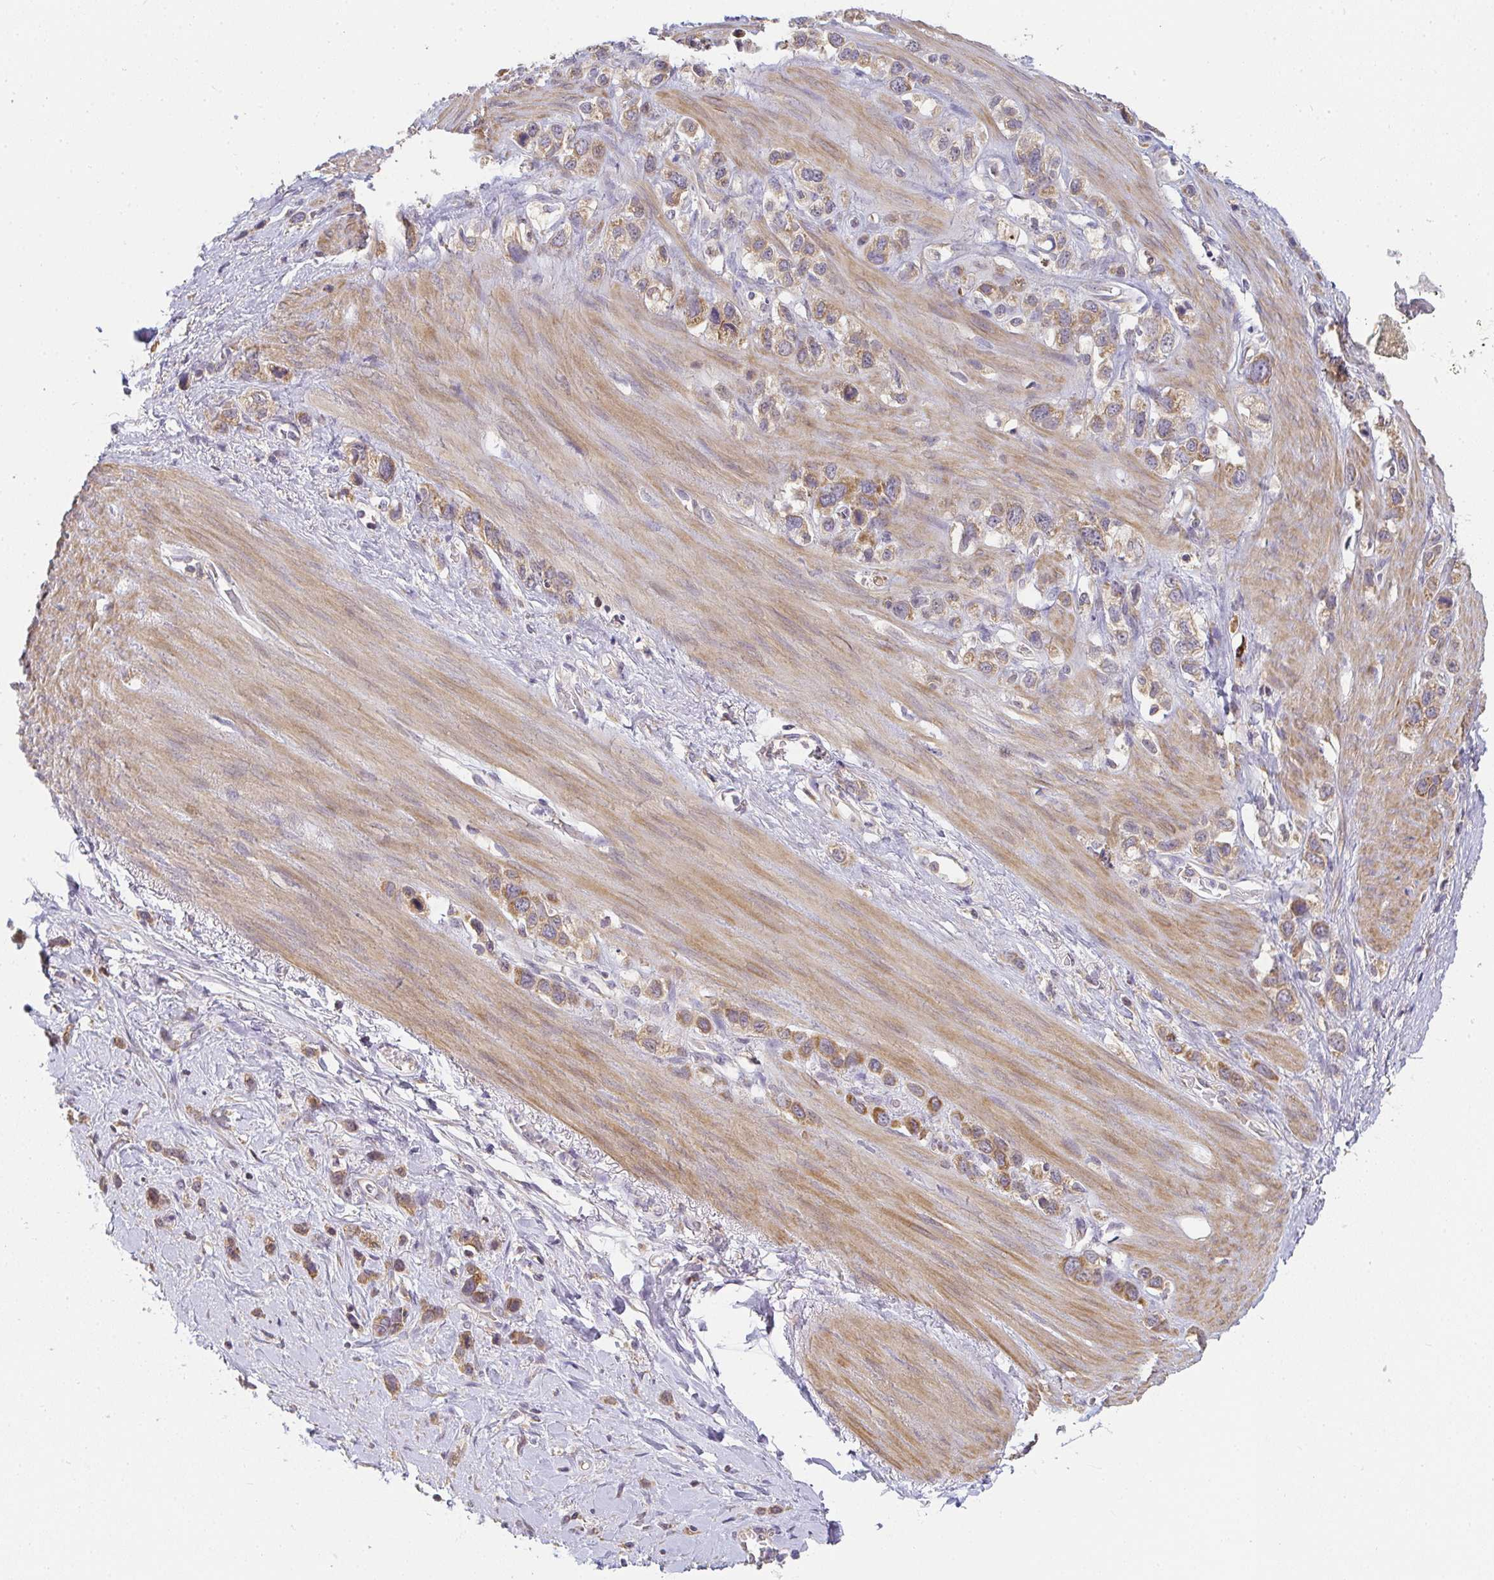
{"staining": {"intensity": "moderate", "quantity": ">75%", "location": "cytoplasmic/membranous"}, "tissue": "stomach cancer", "cell_type": "Tumor cells", "image_type": "cancer", "snomed": [{"axis": "morphology", "description": "Adenocarcinoma, NOS"}, {"axis": "topography", "description": "Stomach"}], "caption": "The immunohistochemical stain labels moderate cytoplasmic/membranous staining in tumor cells of adenocarcinoma (stomach) tissue.", "gene": "SLC35B3", "patient": {"sex": "female", "age": 65}}